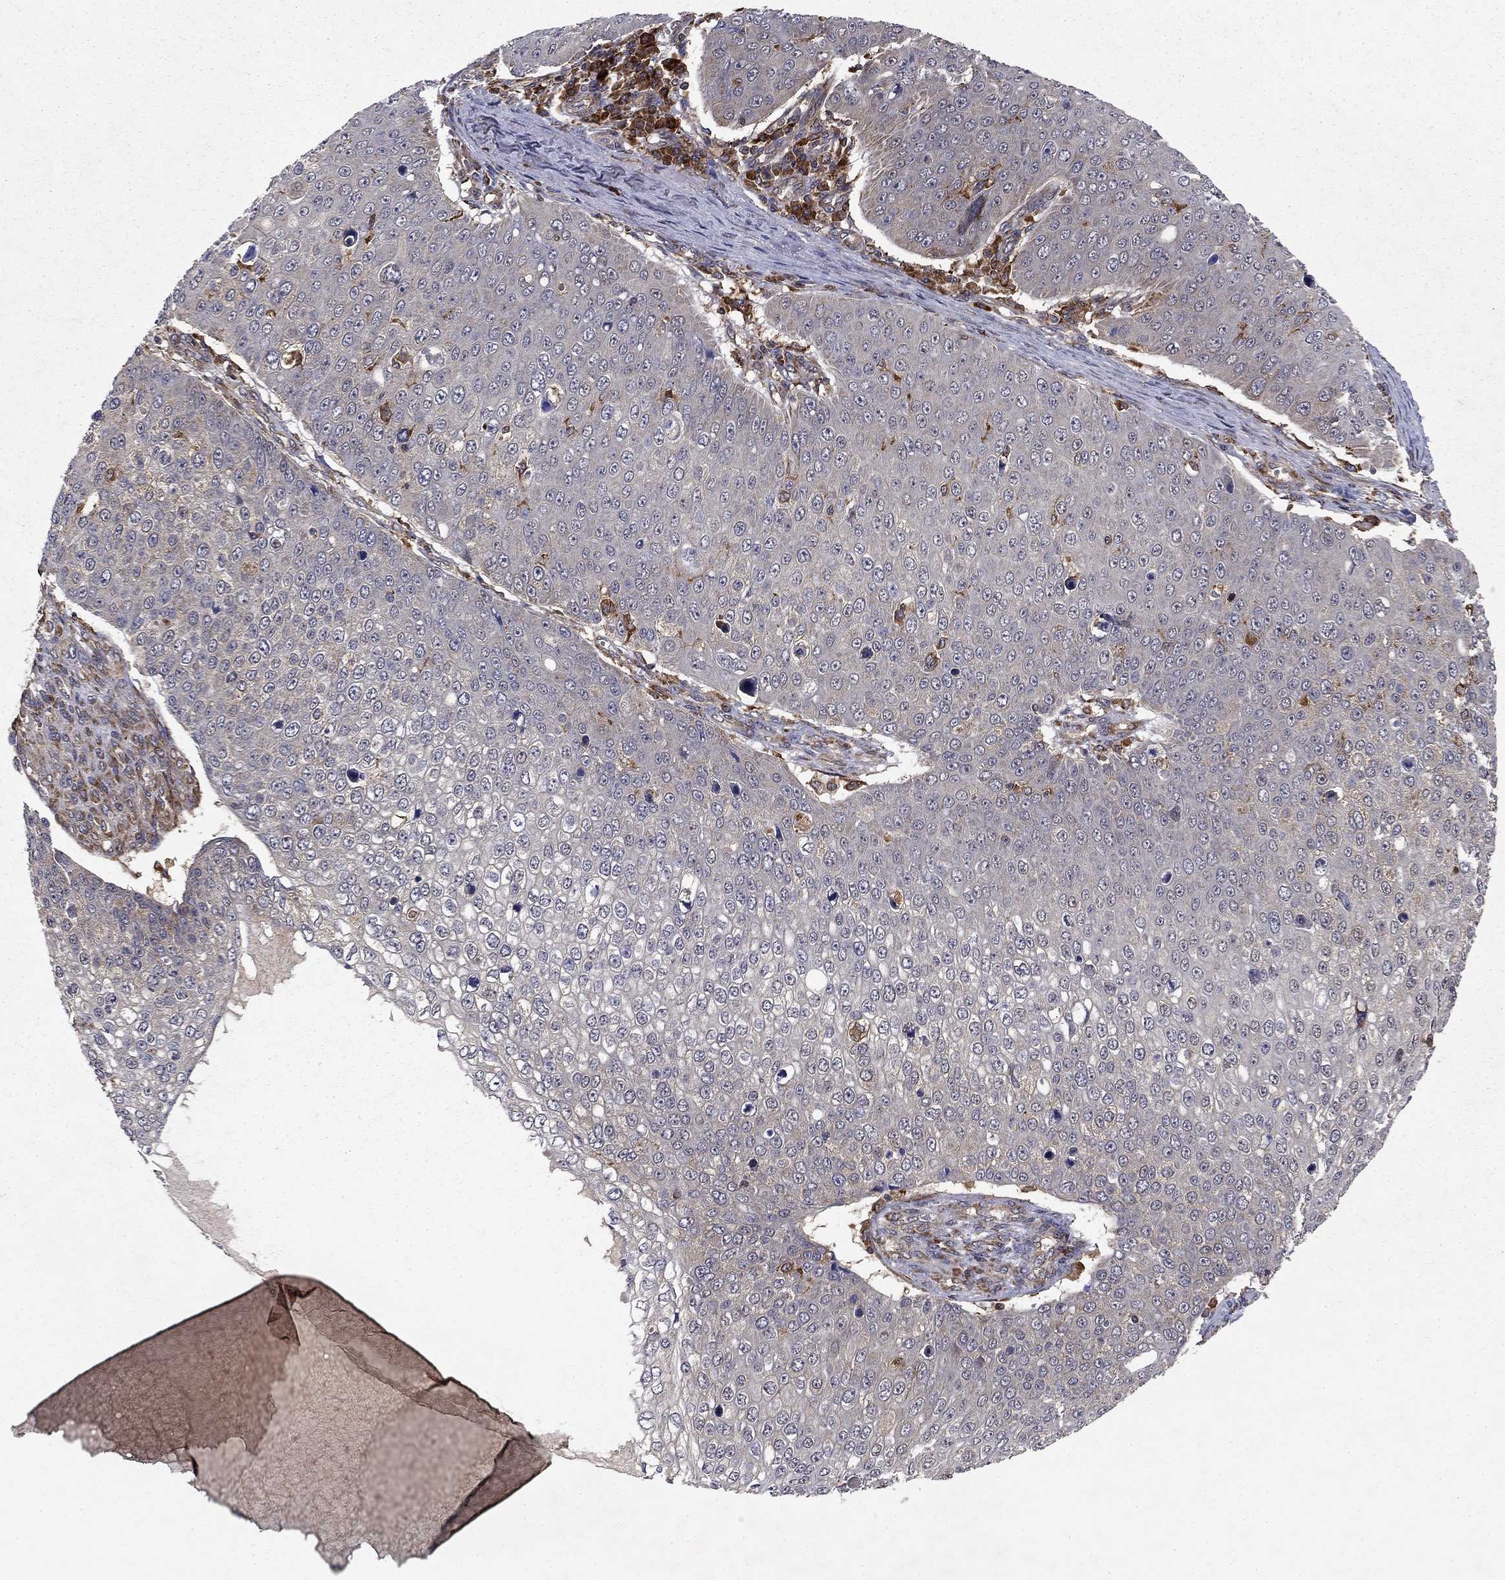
{"staining": {"intensity": "negative", "quantity": "none", "location": "none"}, "tissue": "skin cancer", "cell_type": "Tumor cells", "image_type": "cancer", "snomed": [{"axis": "morphology", "description": "Squamous cell carcinoma, NOS"}, {"axis": "topography", "description": "Skin"}], "caption": "Immunohistochemistry (IHC) of human skin squamous cell carcinoma reveals no staining in tumor cells.", "gene": "BABAM2", "patient": {"sex": "male", "age": 71}}